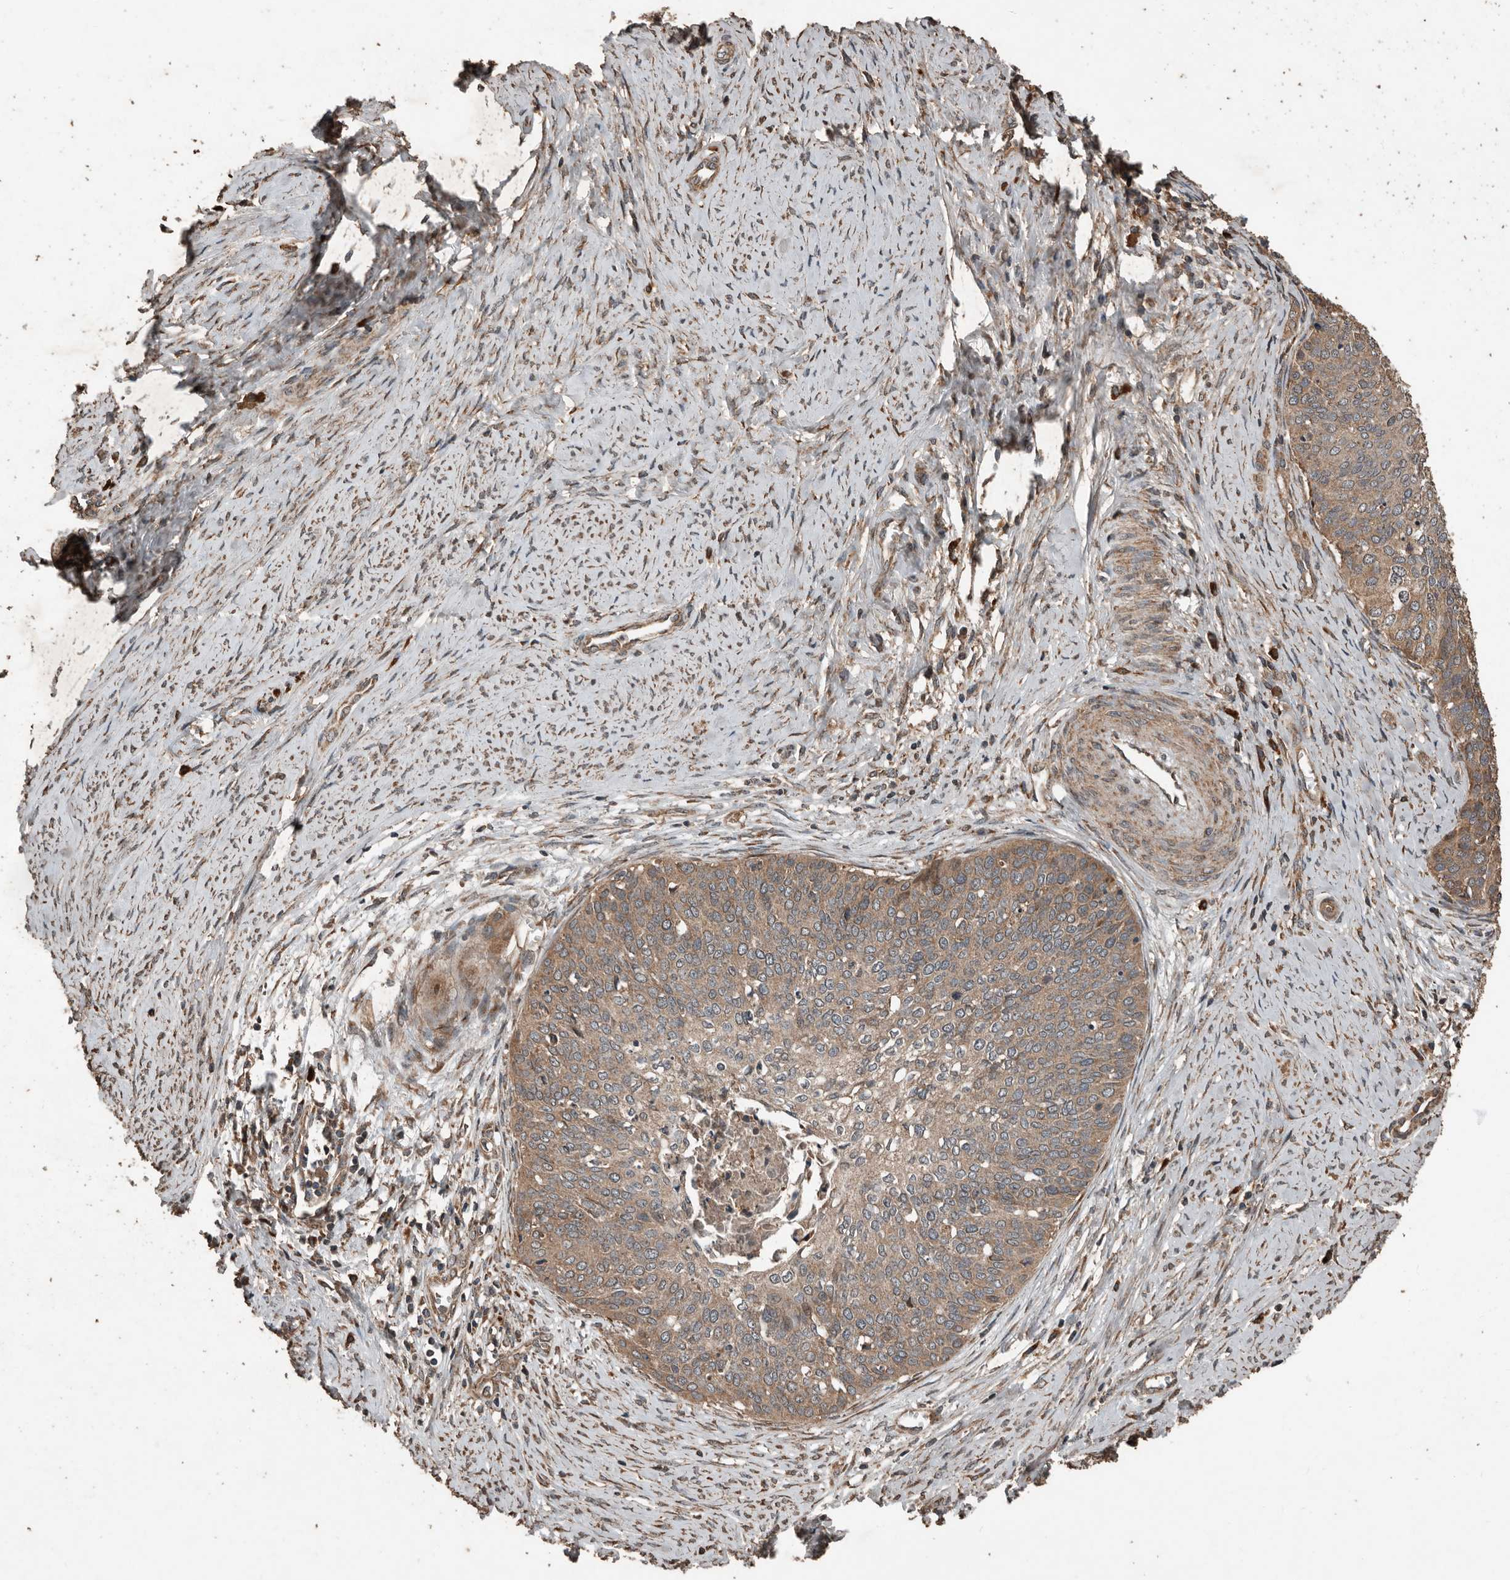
{"staining": {"intensity": "weak", "quantity": ">75%", "location": "cytoplasmic/membranous"}, "tissue": "cervical cancer", "cell_type": "Tumor cells", "image_type": "cancer", "snomed": [{"axis": "morphology", "description": "Squamous cell carcinoma, NOS"}, {"axis": "topography", "description": "Cervix"}], "caption": "There is low levels of weak cytoplasmic/membranous positivity in tumor cells of cervical cancer (squamous cell carcinoma), as demonstrated by immunohistochemical staining (brown color).", "gene": "RNF207", "patient": {"sex": "female", "age": 37}}